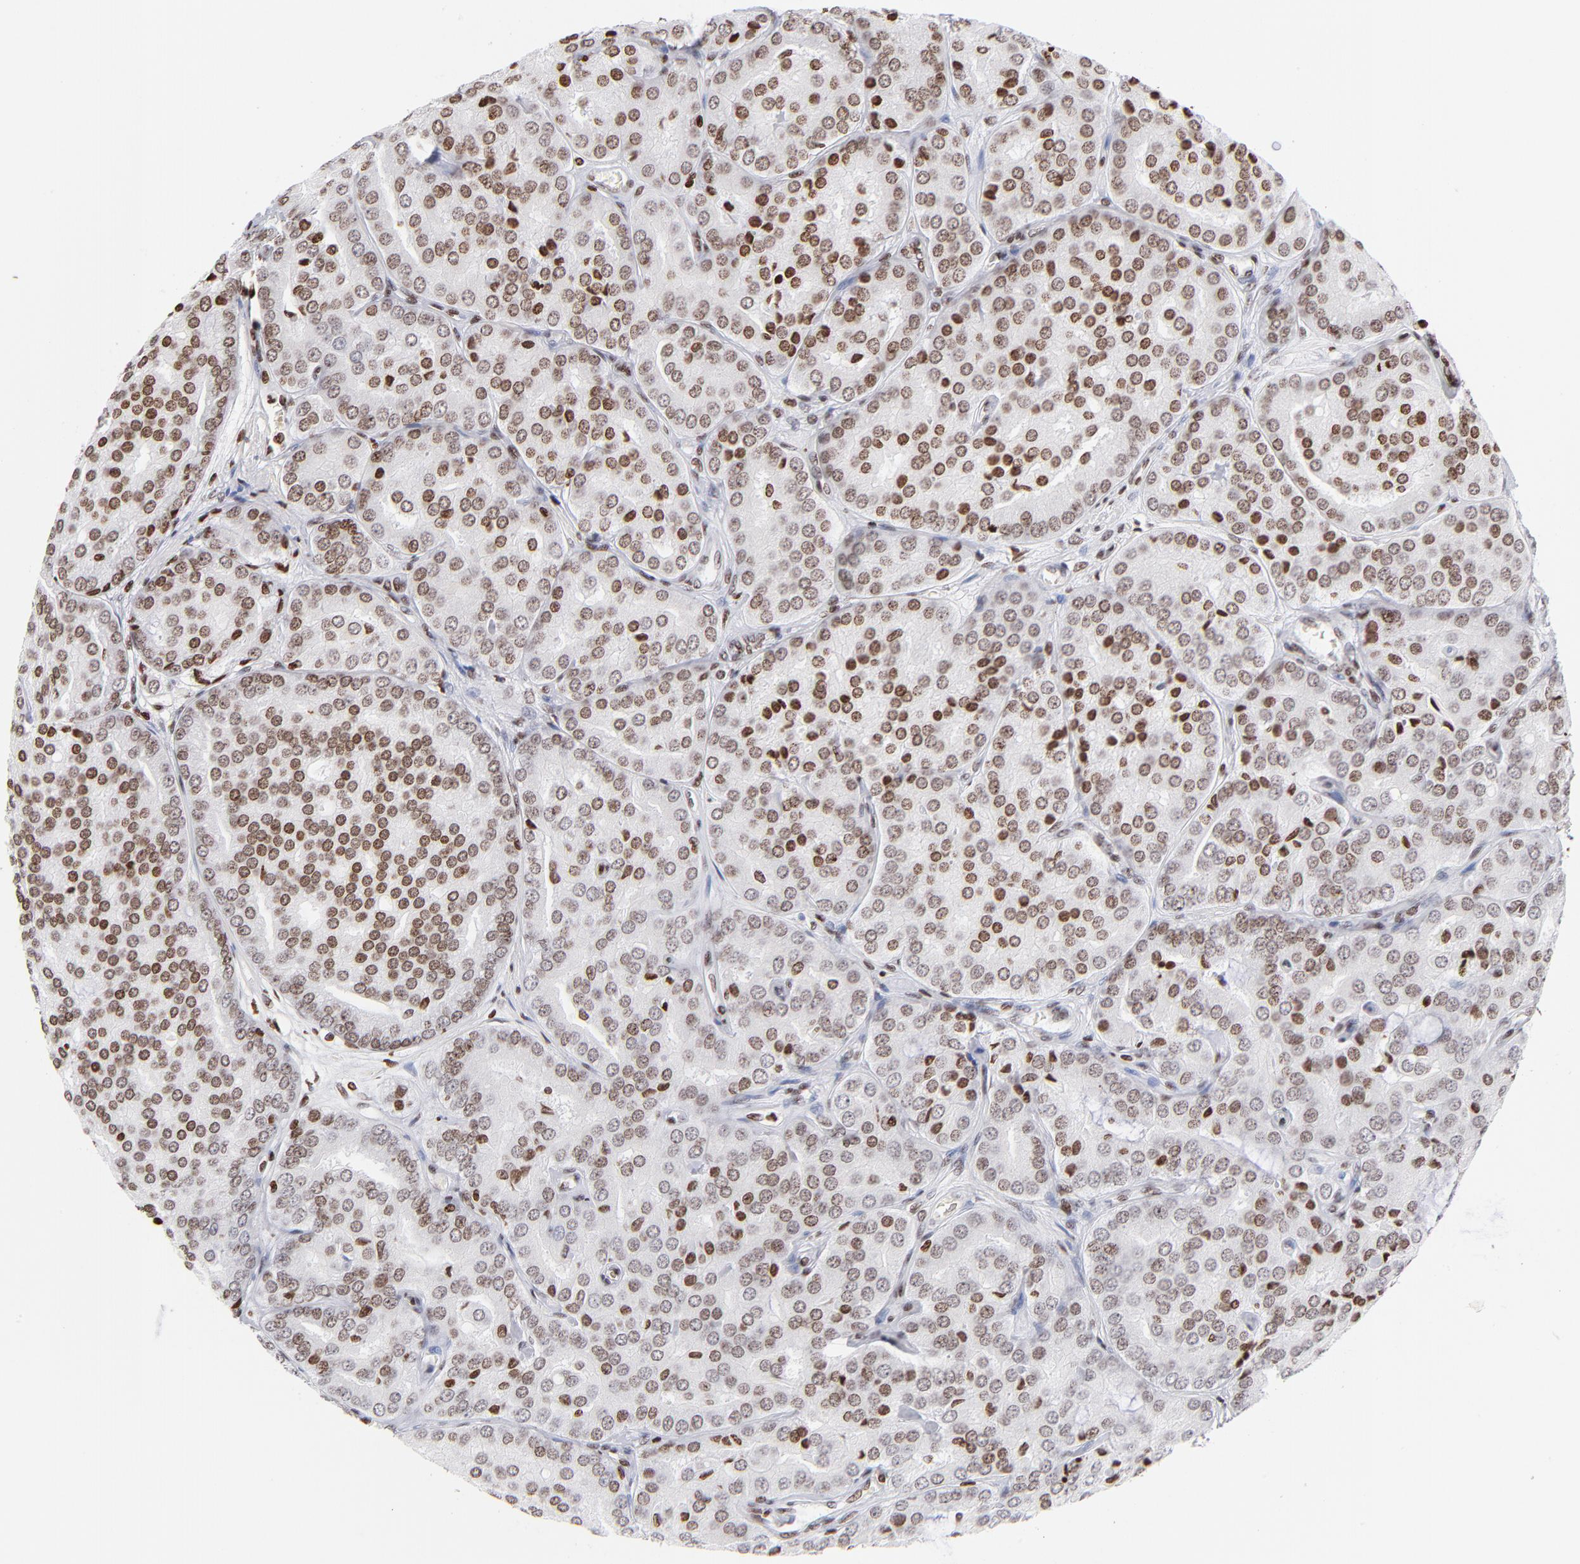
{"staining": {"intensity": "strong", "quantity": ">75%", "location": "nuclear"}, "tissue": "prostate cancer", "cell_type": "Tumor cells", "image_type": "cancer", "snomed": [{"axis": "morphology", "description": "Adenocarcinoma, High grade"}, {"axis": "topography", "description": "Prostate"}], "caption": "Strong nuclear staining for a protein is appreciated in about >75% of tumor cells of prostate high-grade adenocarcinoma using immunohistochemistry.", "gene": "RTL4", "patient": {"sex": "male", "age": 64}}